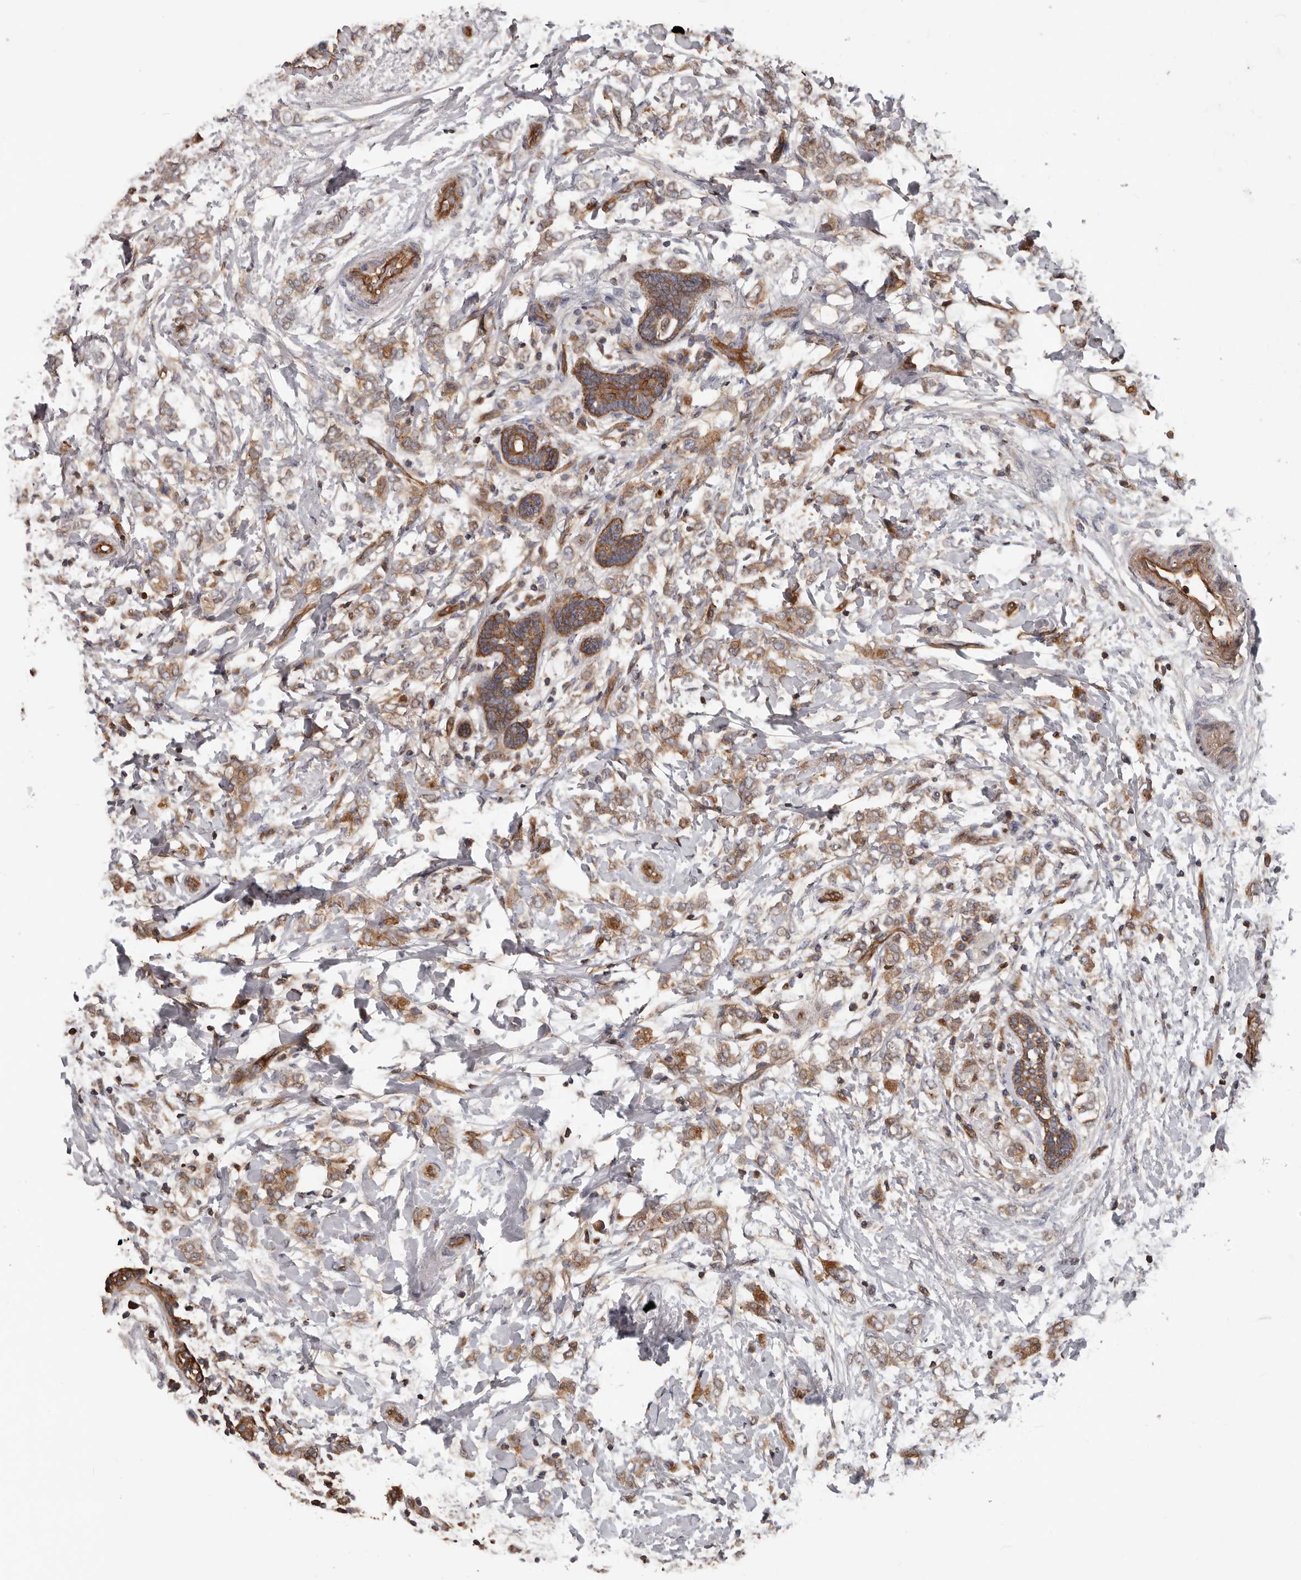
{"staining": {"intensity": "moderate", "quantity": ">75%", "location": "cytoplasmic/membranous"}, "tissue": "breast cancer", "cell_type": "Tumor cells", "image_type": "cancer", "snomed": [{"axis": "morphology", "description": "Normal tissue, NOS"}, {"axis": "morphology", "description": "Lobular carcinoma"}, {"axis": "topography", "description": "Breast"}], "caption": "Immunohistochemical staining of human breast cancer (lobular carcinoma) exhibits moderate cytoplasmic/membranous protein staining in approximately >75% of tumor cells.", "gene": "PNRC2", "patient": {"sex": "female", "age": 47}}